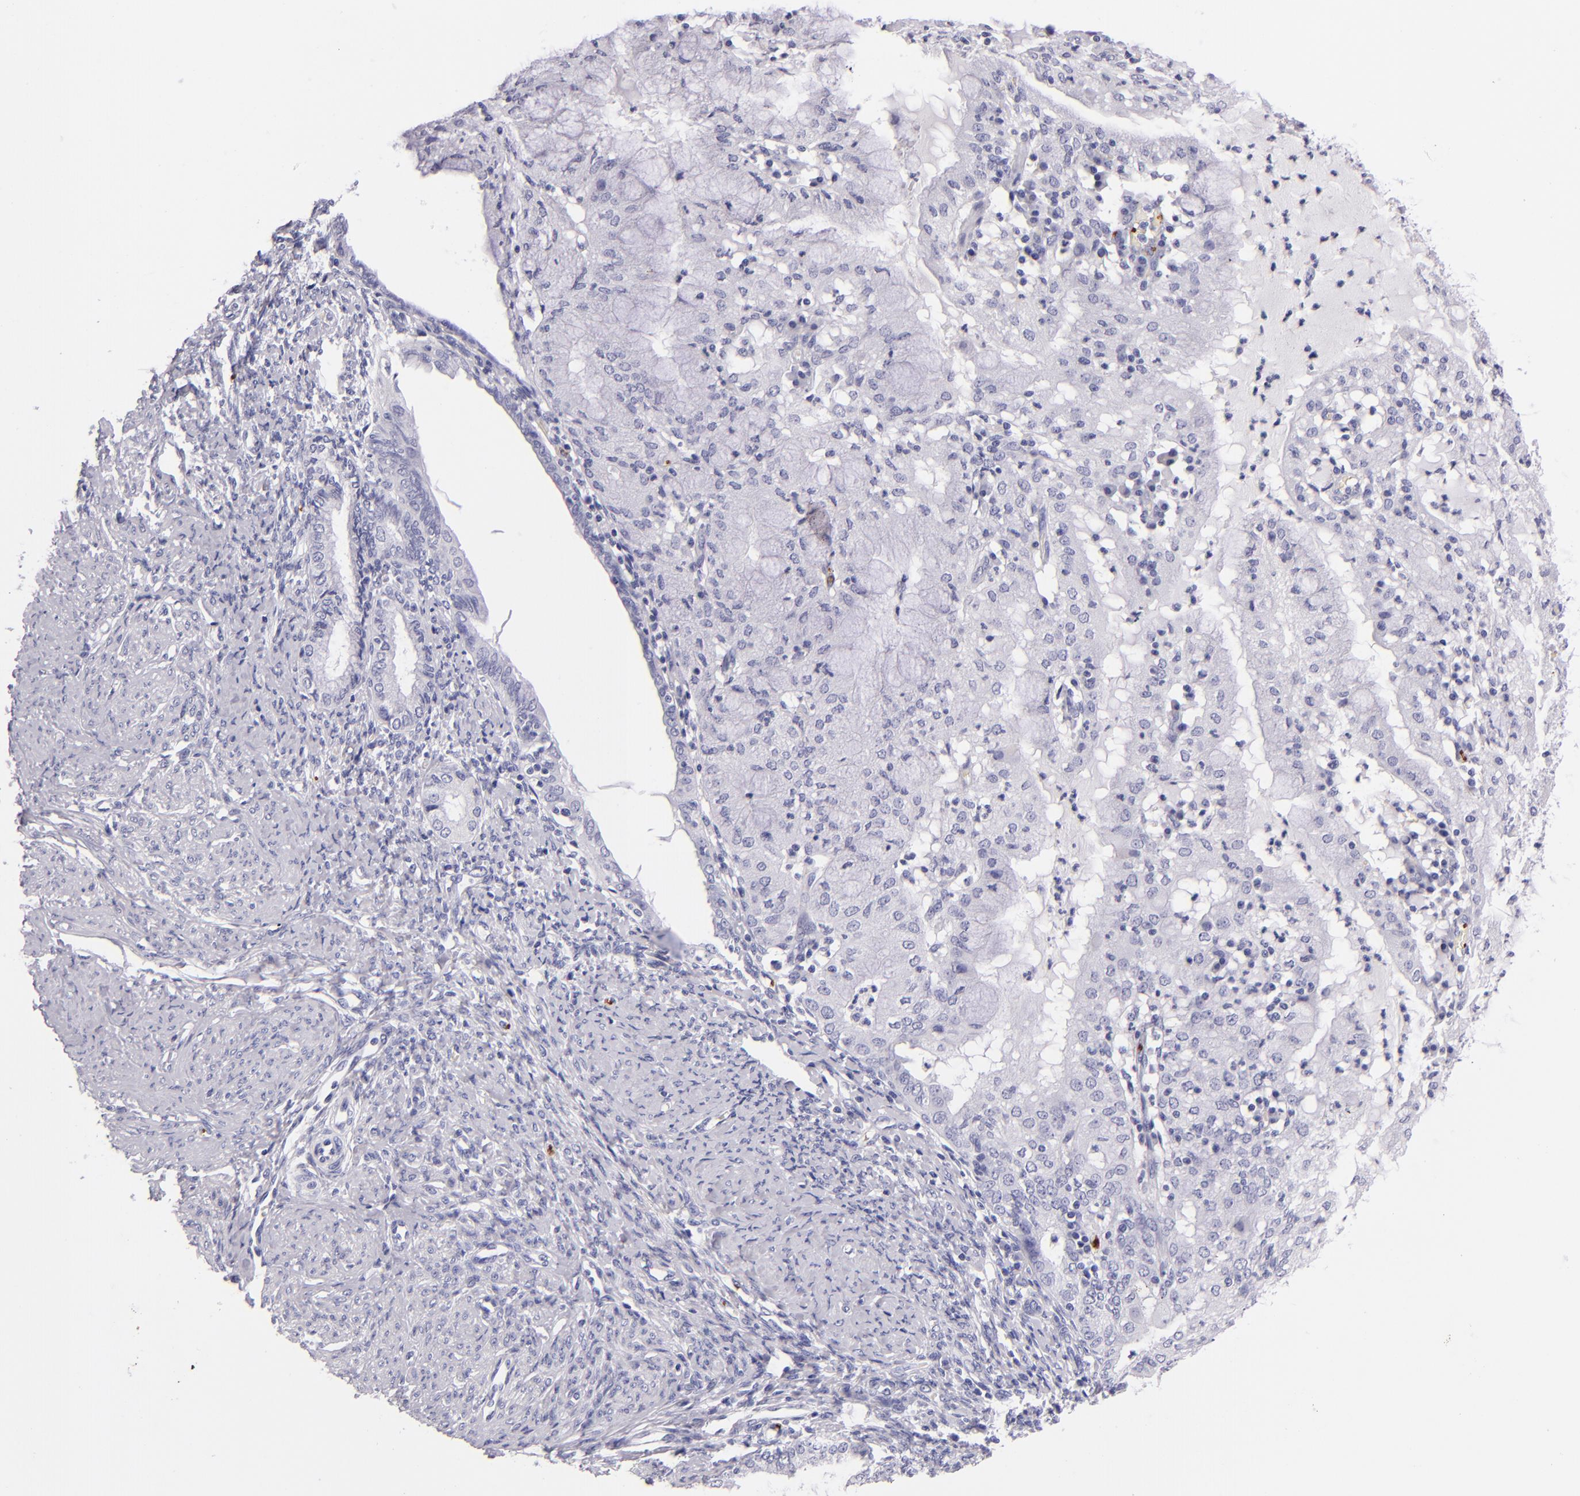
{"staining": {"intensity": "negative", "quantity": "none", "location": "none"}, "tissue": "endometrial cancer", "cell_type": "Tumor cells", "image_type": "cancer", "snomed": [{"axis": "morphology", "description": "Adenocarcinoma, NOS"}, {"axis": "topography", "description": "Endometrium"}], "caption": "Image shows no significant protein expression in tumor cells of endometrial cancer.", "gene": "GP1BA", "patient": {"sex": "female", "age": 63}}